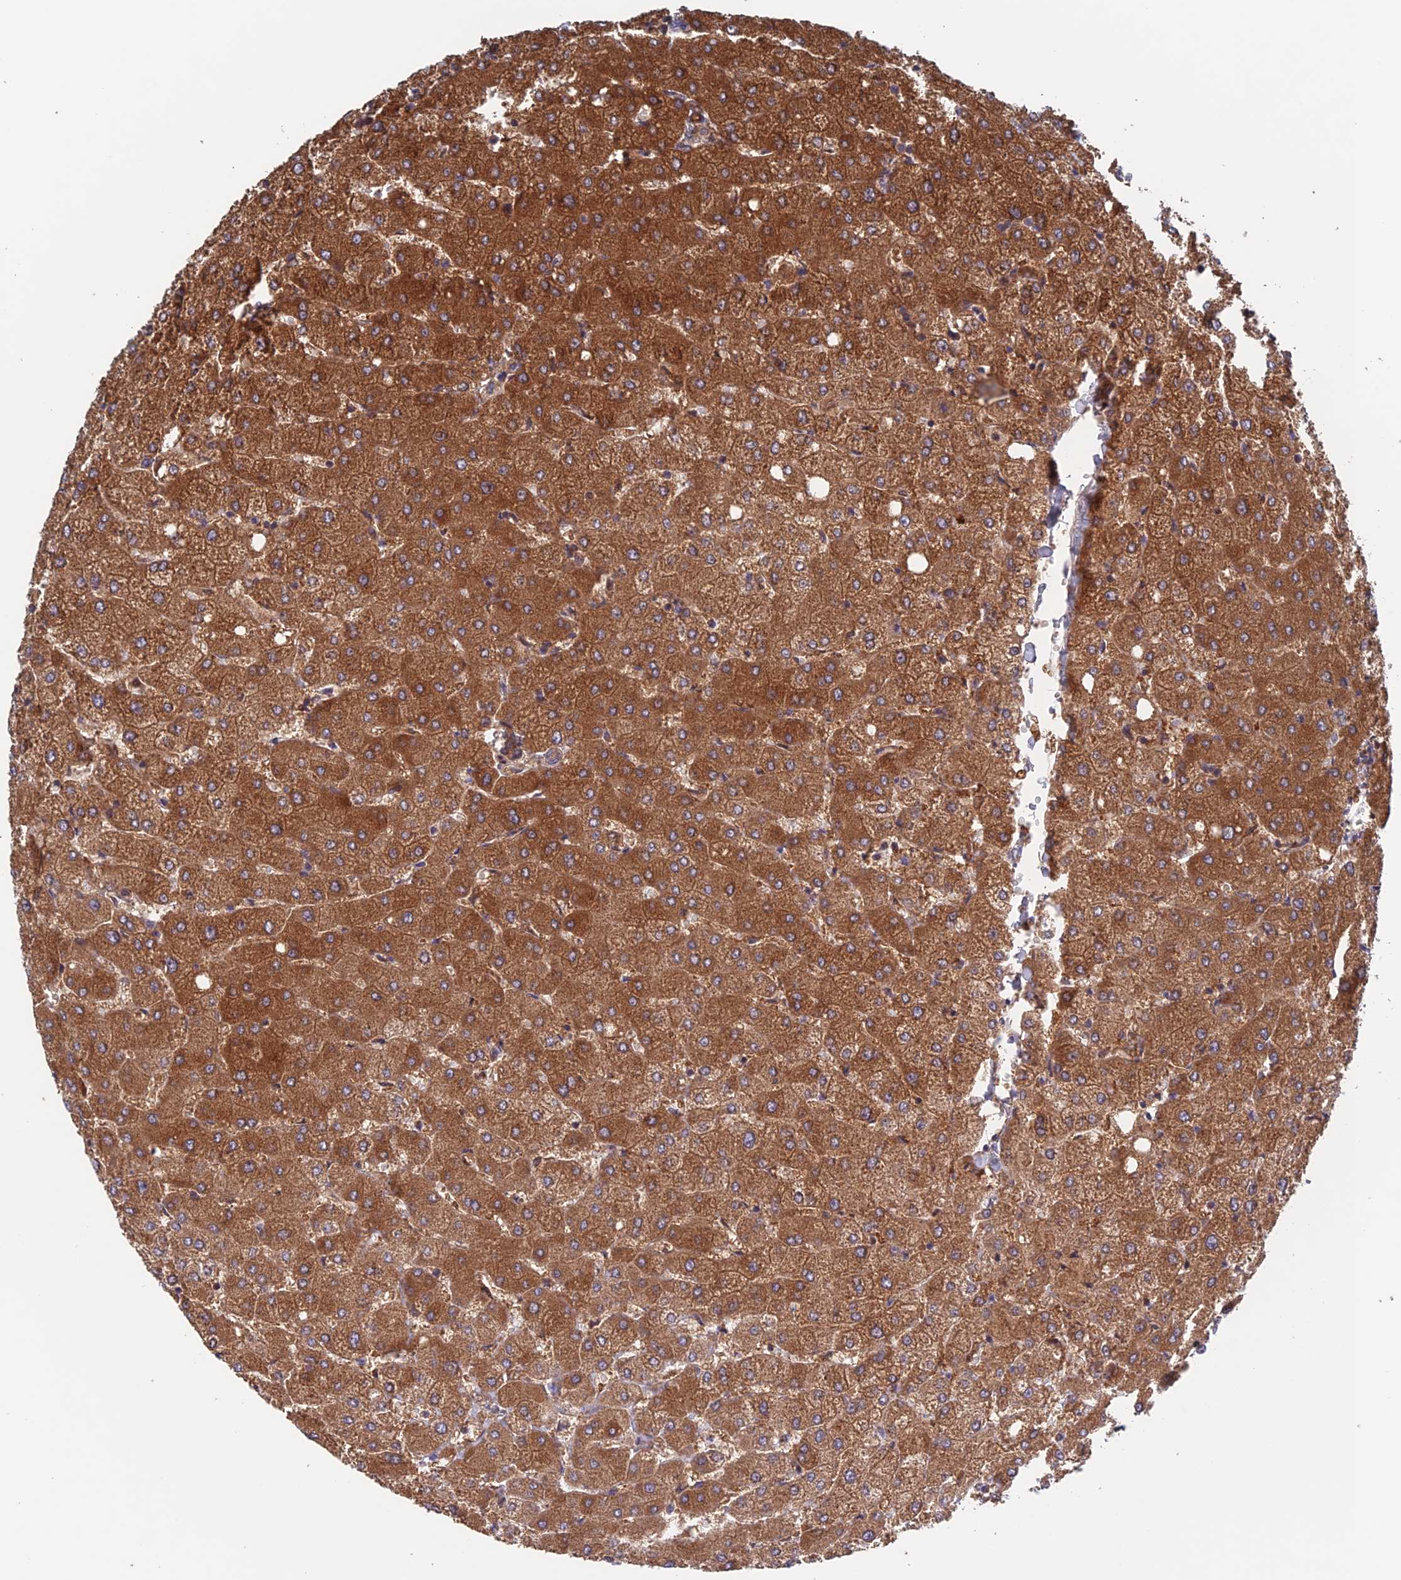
{"staining": {"intensity": "negative", "quantity": "none", "location": "none"}, "tissue": "liver", "cell_type": "Cholangiocytes", "image_type": "normal", "snomed": [{"axis": "morphology", "description": "Normal tissue, NOS"}, {"axis": "topography", "description": "Liver"}], "caption": "Immunohistochemical staining of unremarkable liver displays no significant expression in cholangiocytes.", "gene": "NUDT16L1", "patient": {"sex": "female", "age": 54}}